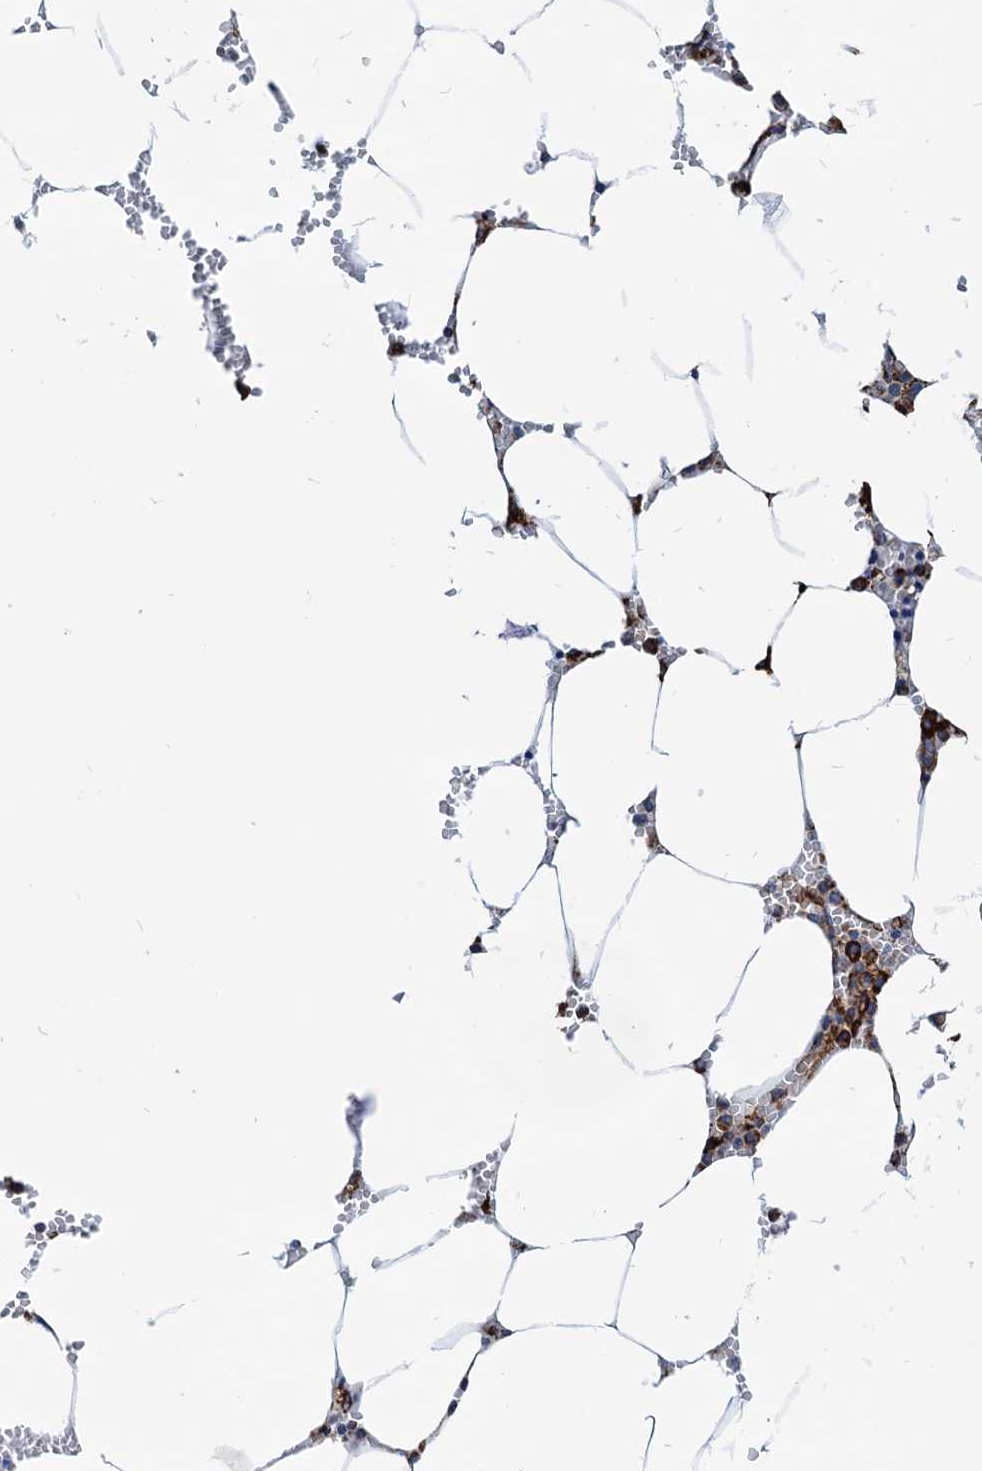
{"staining": {"intensity": "strong", "quantity": "<25%", "location": "cytoplasmic/membranous"}, "tissue": "bone marrow", "cell_type": "Hematopoietic cells", "image_type": "normal", "snomed": [{"axis": "morphology", "description": "Normal tissue, NOS"}, {"axis": "topography", "description": "Bone marrow"}], "caption": "Hematopoietic cells demonstrate strong cytoplasmic/membranous positivity in about <25% of cells in normal bone marrow.", "gene": "HSPA5", "patient": {"sex": "male", "age": 70}}